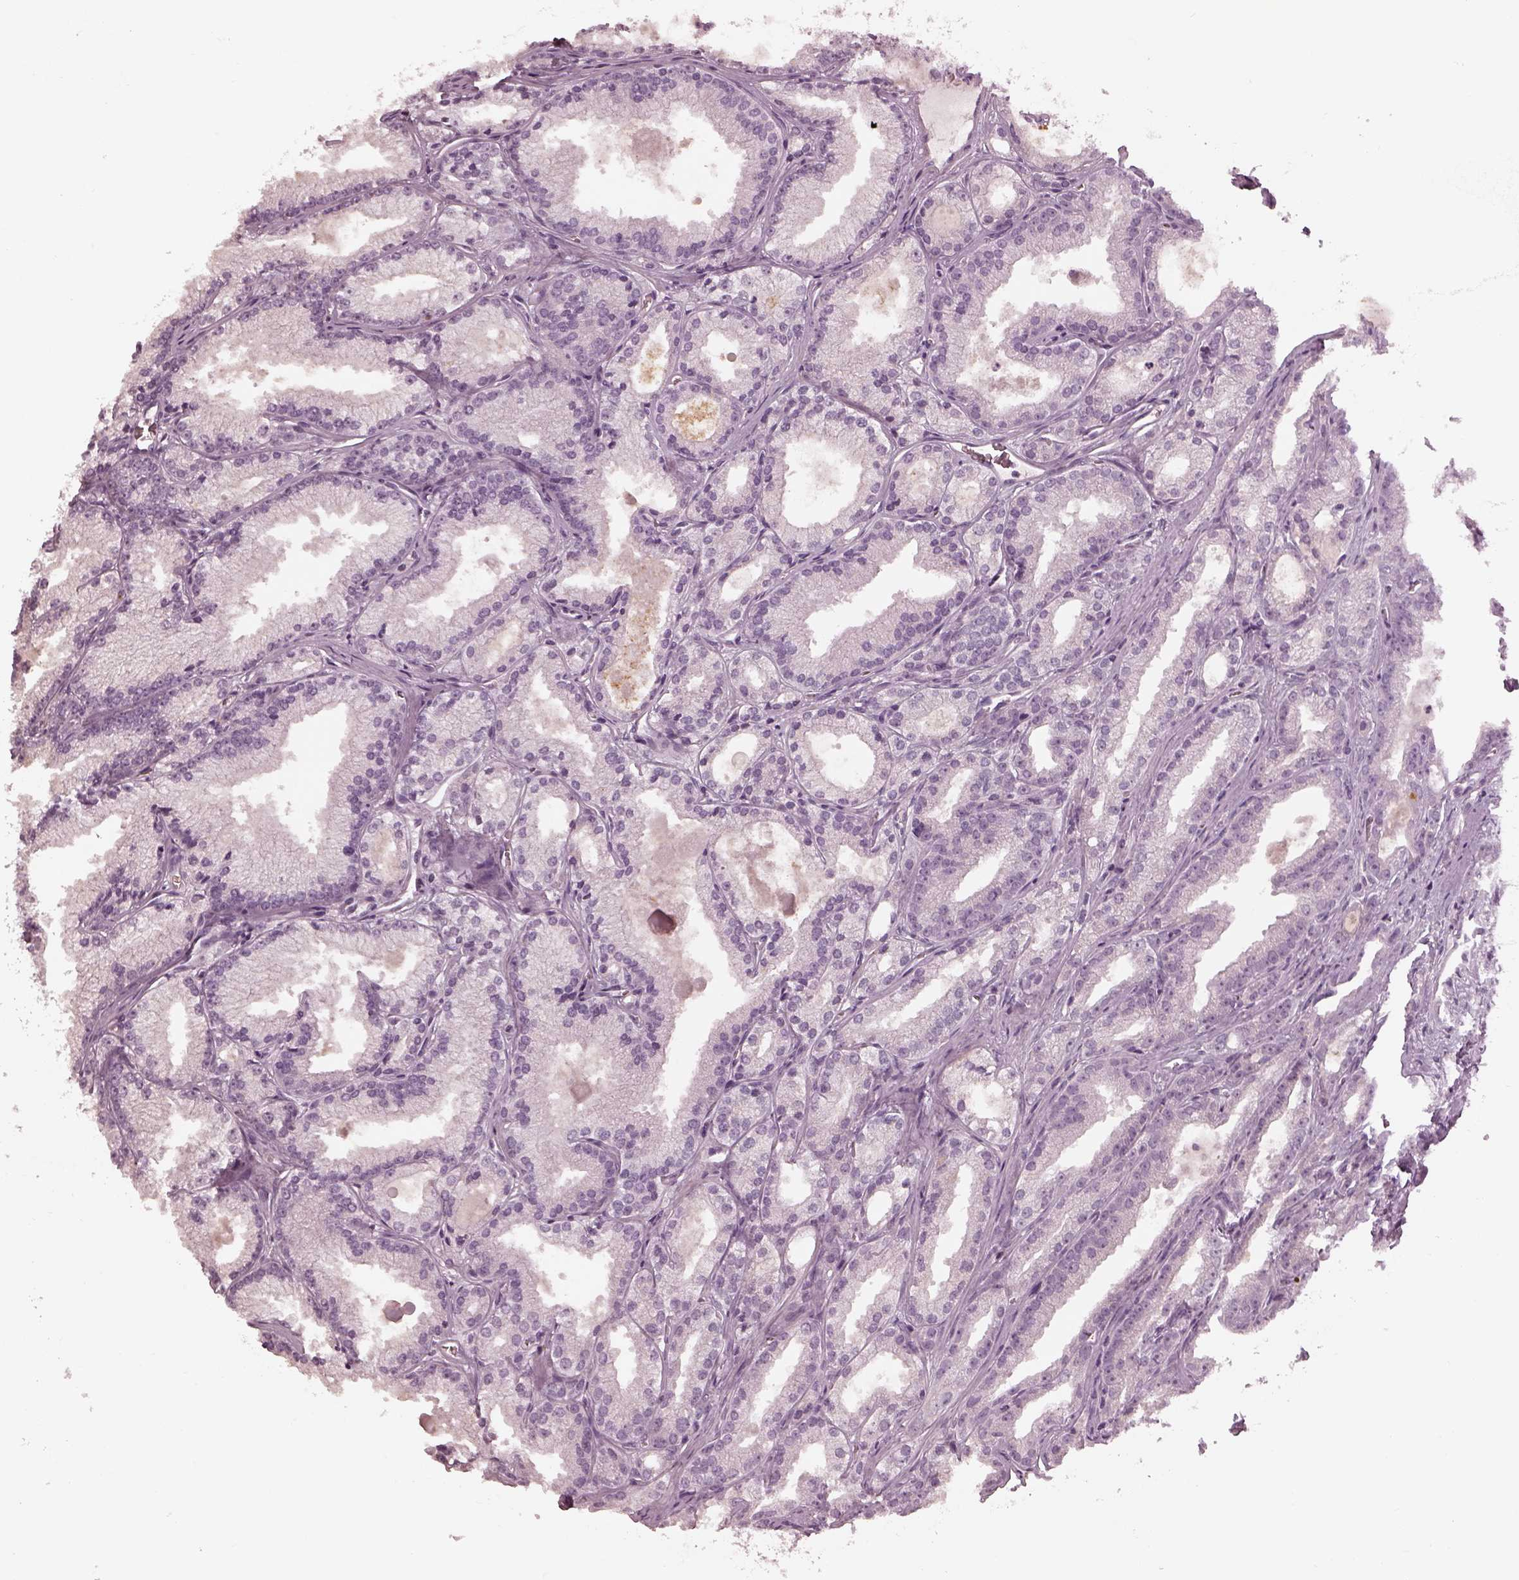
{"staining": {"intensity": "negative", "quantity": "none", "location": "none"}, "tissue": "prostate cancer", "cell_type": "Tumor cells", "image_type": "cancer", "snomed": [{"axis": "morphology", "description": "Adenocarcinoma, NOS"}, {"axis": "morphology", "description": "Adenocarcinoma, High grade"}, {"axis": "topography", "description": "Prostate"}], "caption": "This is an immunohistochemistry photomicrograph of prostate adenocarcinoma (high-grade). There is no staining in tumor cells.", "gene": "MIA", "patient": {"sex": "male", "age": 70}}